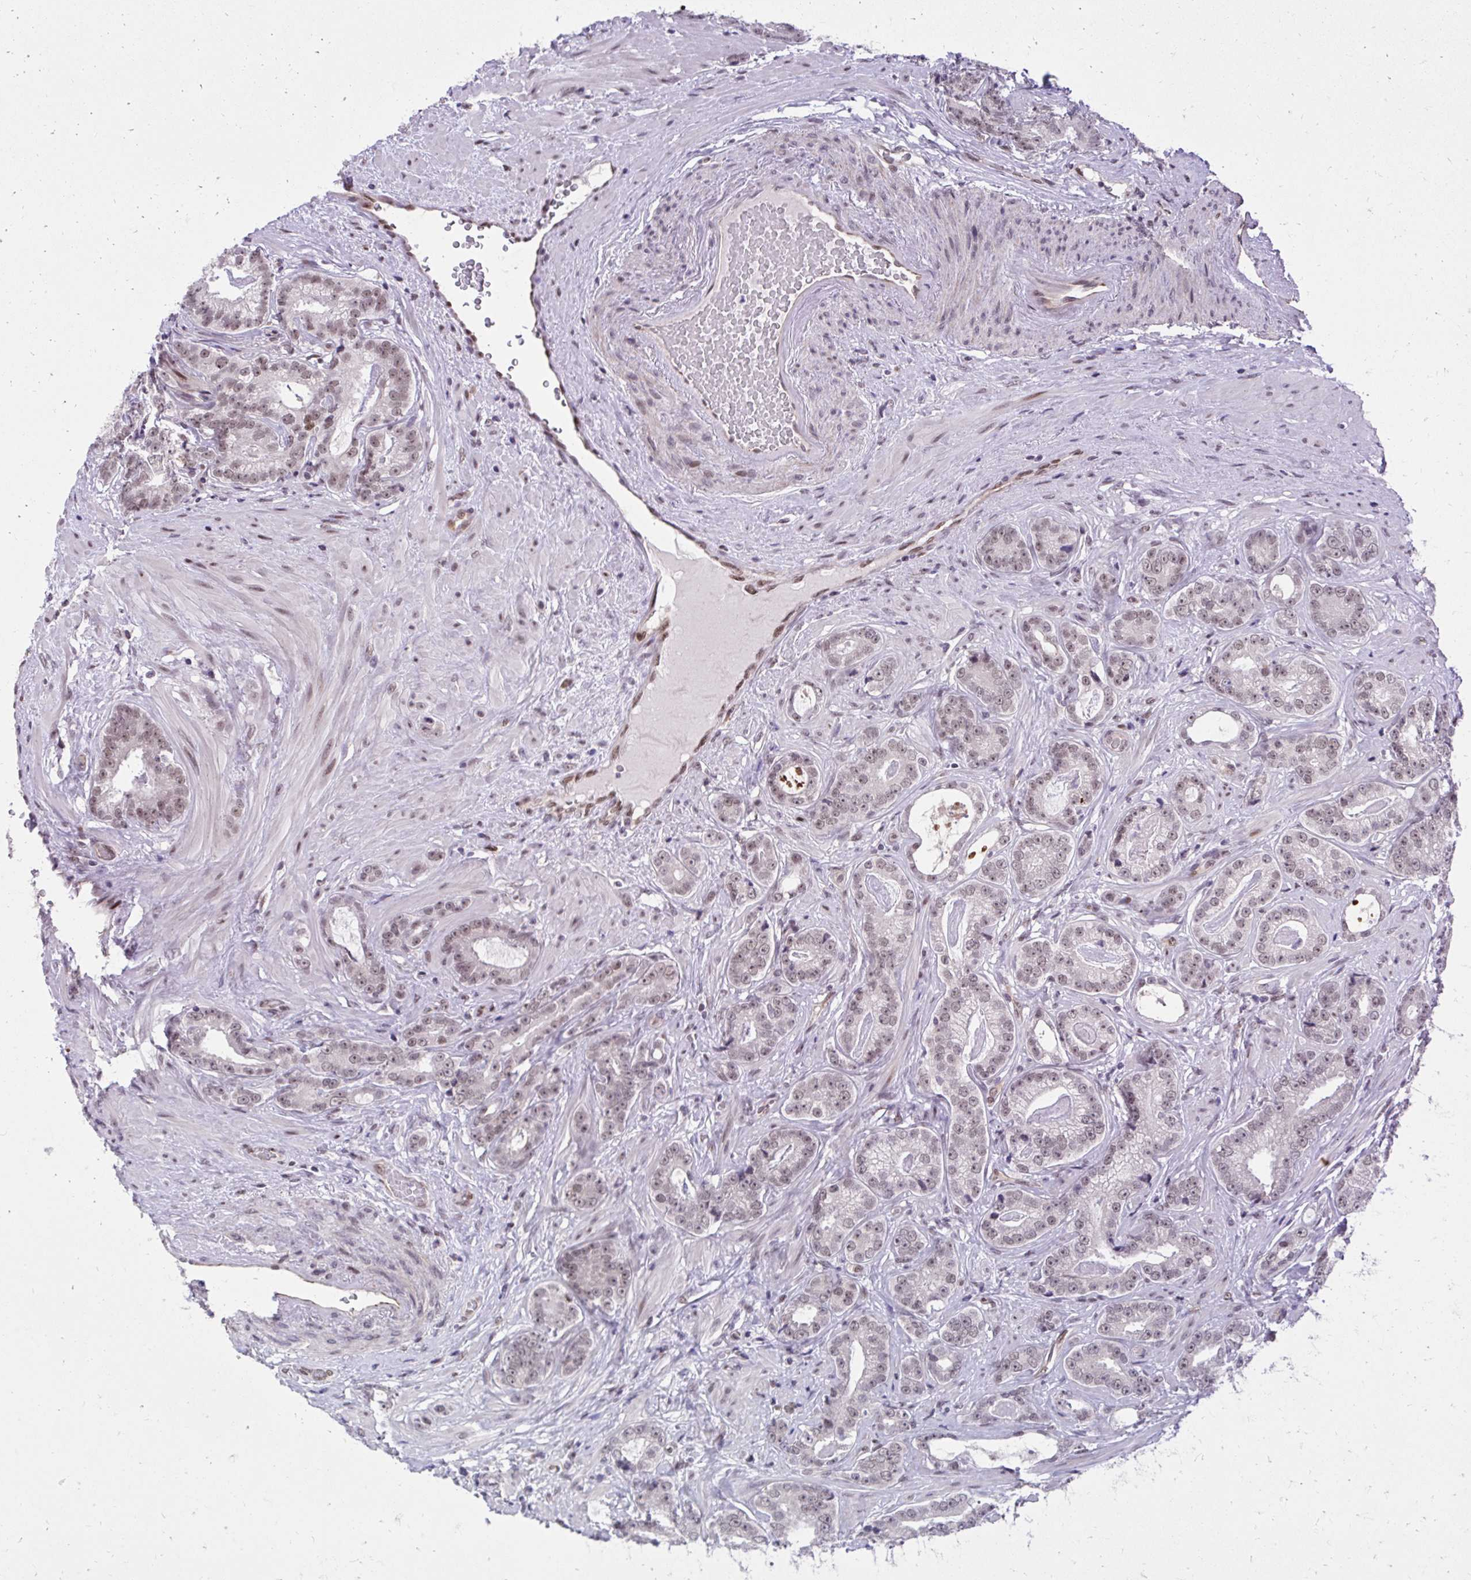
{"staining": {"intensity": "weak", "quantity": "25%-75%", "location": "nuclear"}, "tissue": "prostate cancer", "cell_type": "Tumor cells", "image_type": "cancer", "snomed": [{"axis": "morphology", "description": "Adenocarcinoma, Low grade"}, {"axis": "topography", "description": "Prostate"}], "caption": "A histopathology image of human prostate low-grade adenocarcinoma stained for a protein shows weak nuclear brown staining in tumor cells. (DAB (3,3'-diaminobenzidine) = brown stain, brightfield microscopy at high magnification).", "gene": "HOXA4", "patient": {"sex": "male", "age": 61}}